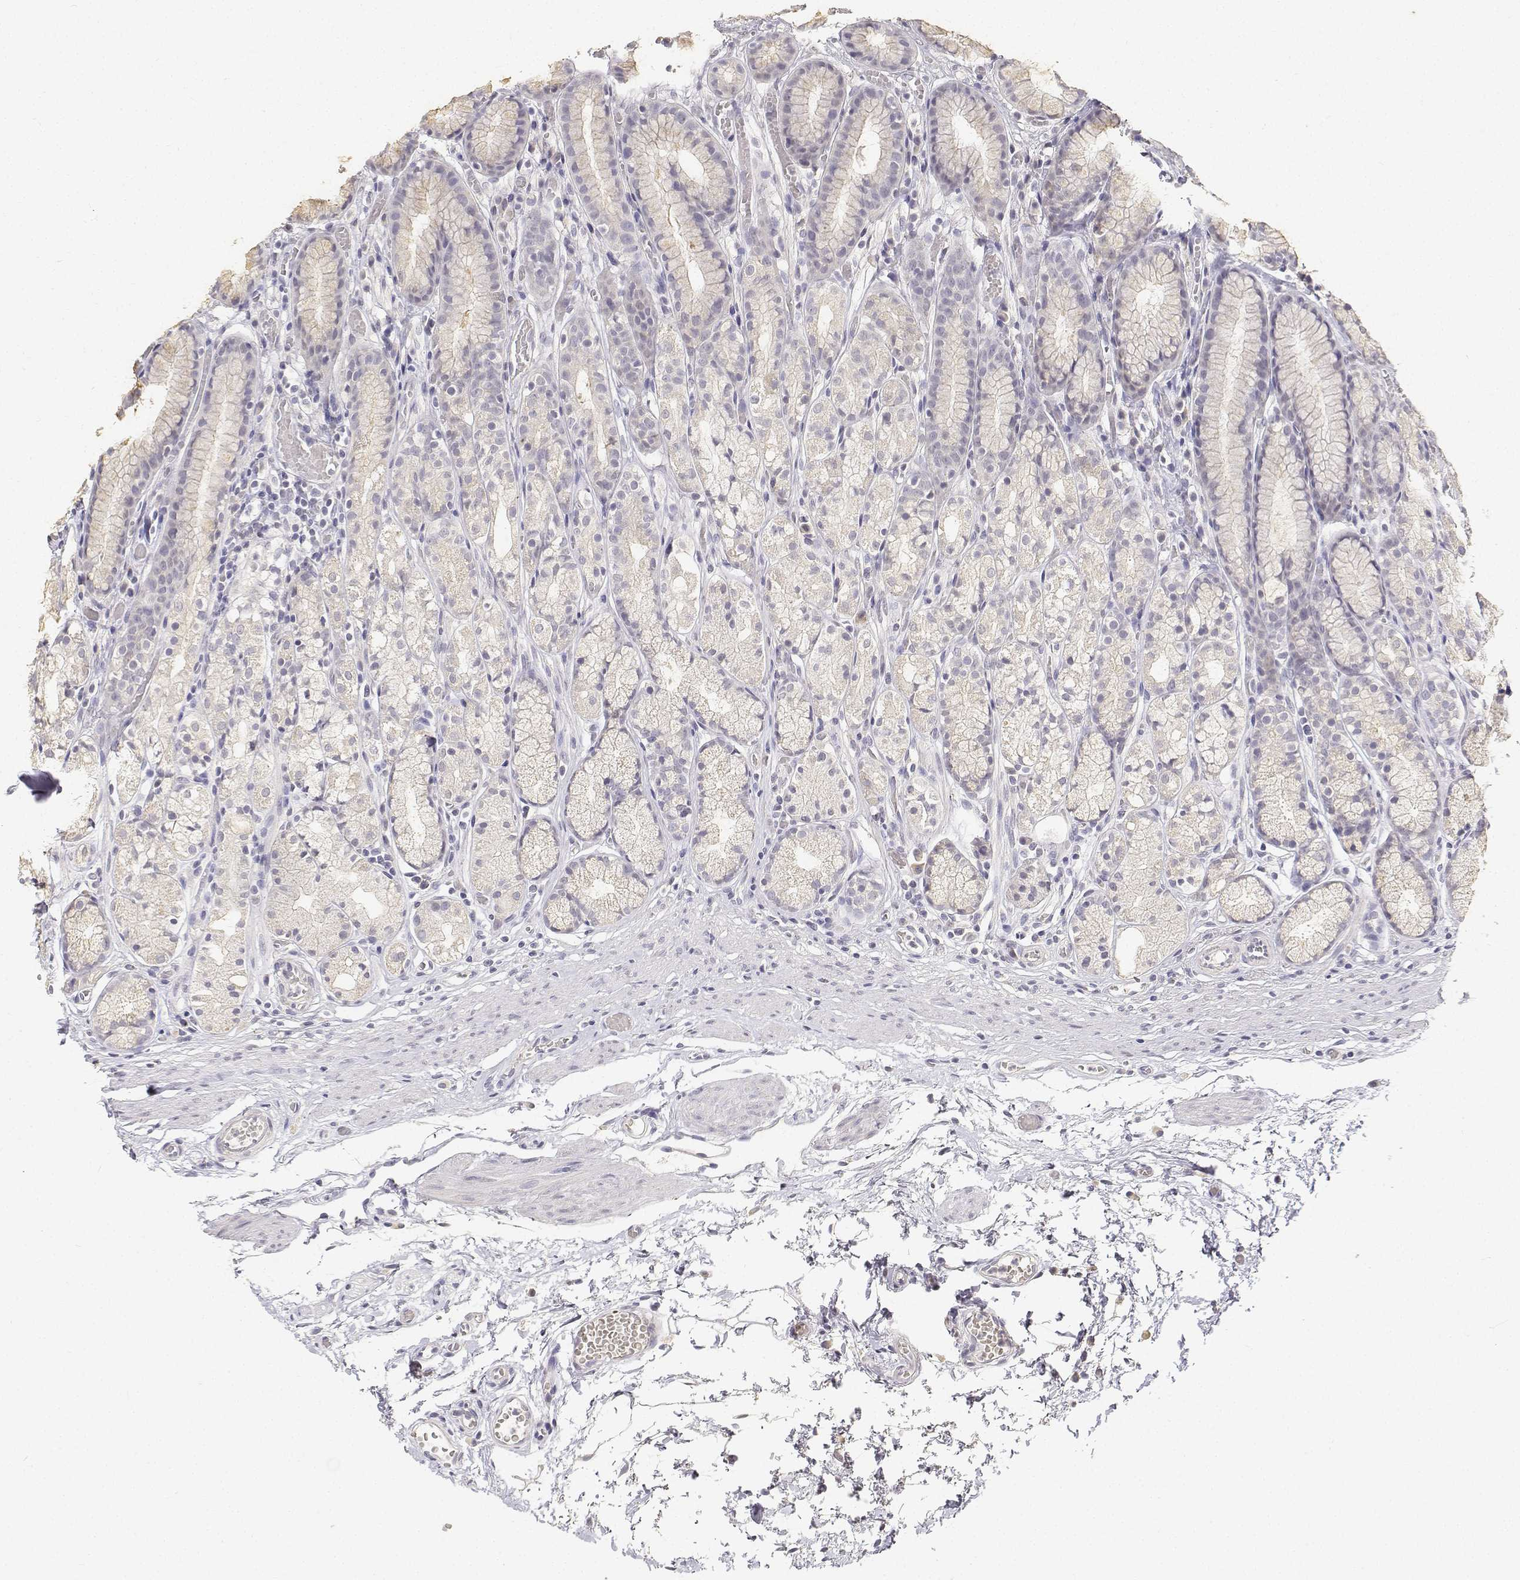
{"staining": {"intensity": "negative", "quantity": "none", "location": "none"}, "tissue": "stomach", "cell_type": "Glandular cells", "image_type": "normal", "snomed": [{"axis": "morphology", "description": "Normal tissue, NOS"}, {"axis": "topography", "description": "Smooth muscle"}, {"axis": "topography", "description": "Stomach"}], "caption": "DAB (3,3'-diaminobenzidine) immunohistochemical staining of normal stomach reveals no significant positivity in glandular cells. Brightfield microscopy of immunohistochemistry stained with DAB (3,3'-diaminobenzidine) (brown) and hematoxylin (blue), captured at high magnification.", "gene": "PAEP", "patient": {"sex": "male", "age": 70}}